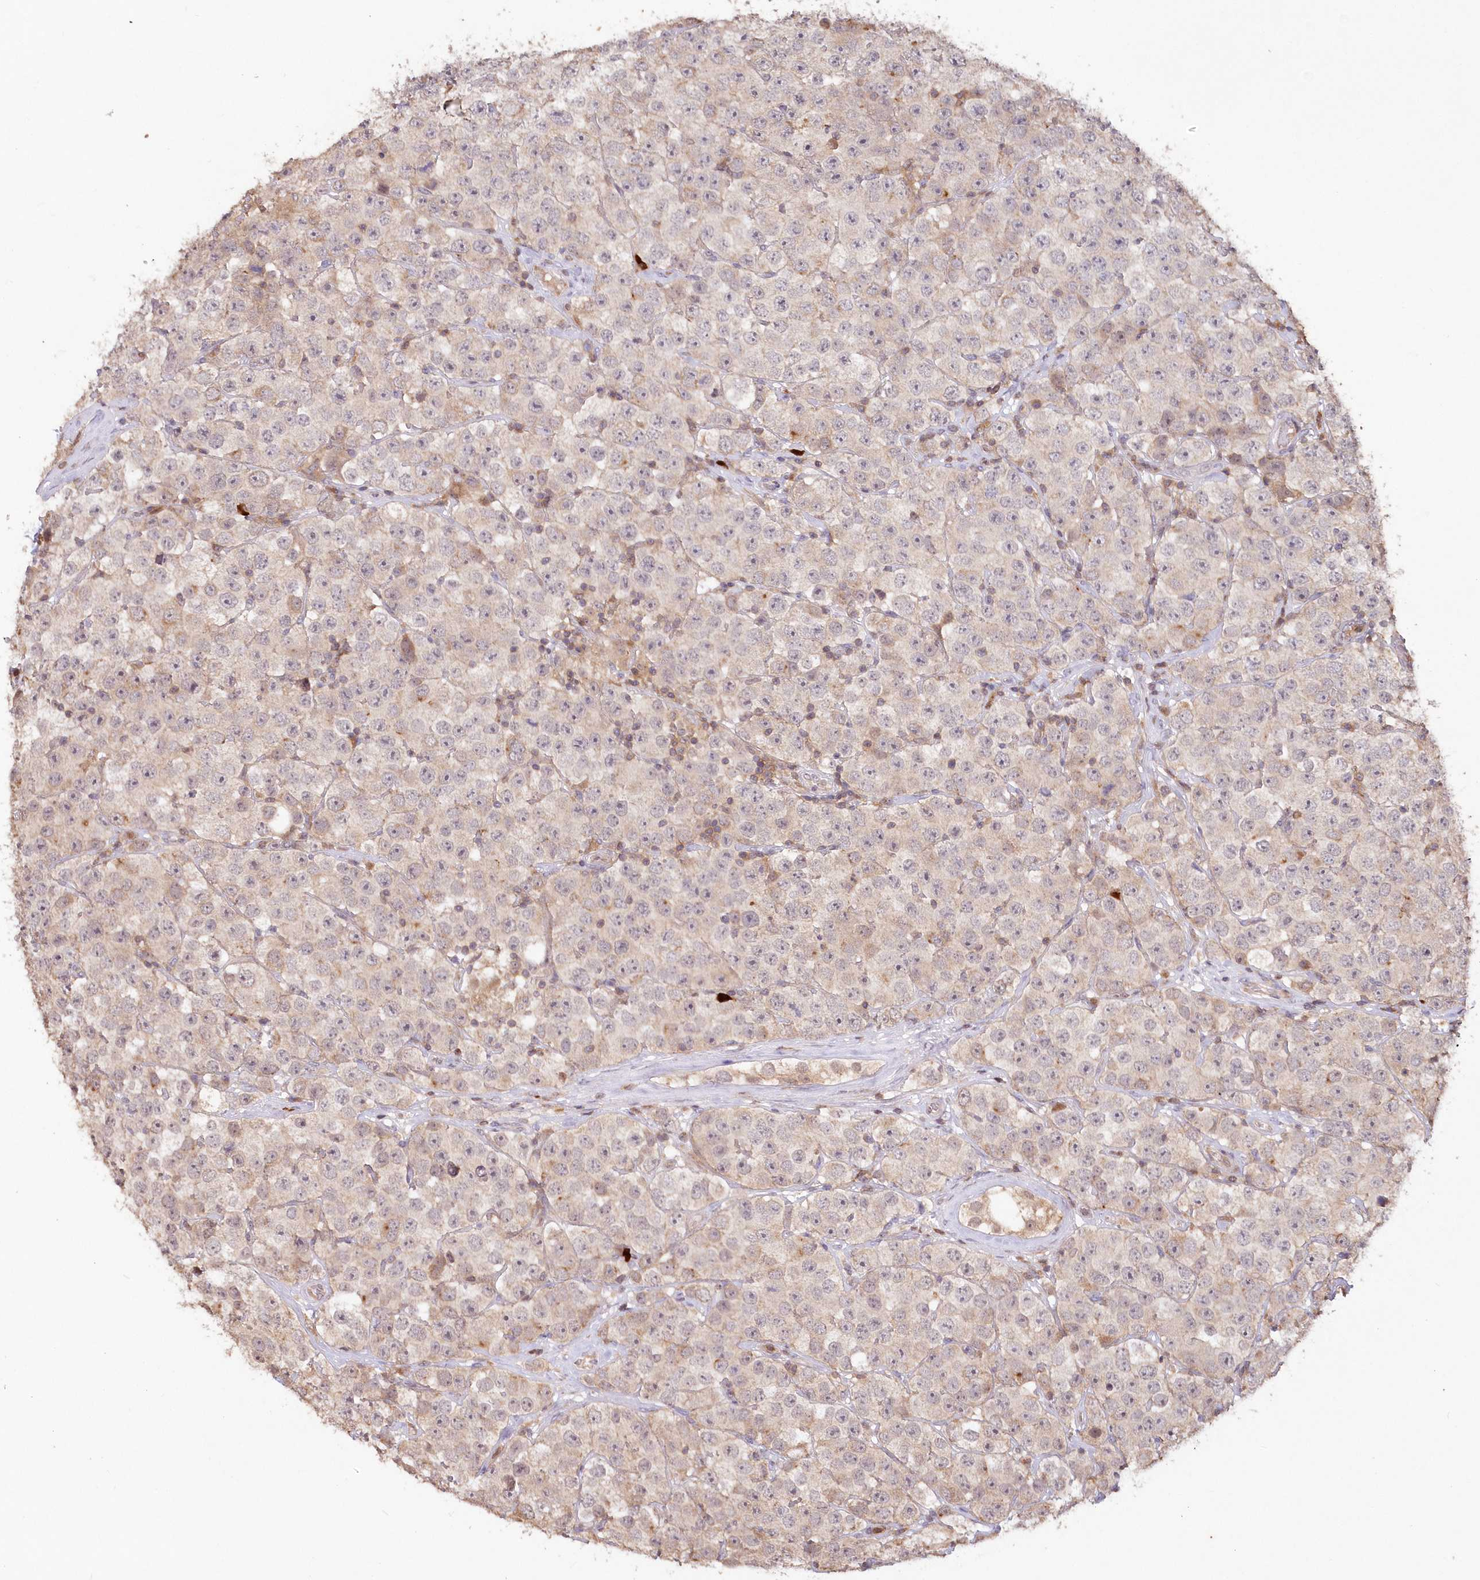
{"staining": {"intensity": "negative", "quantity": "none", "location": "none"}, "tissue": "testis cancer", "cell_type": "Tumor cells", "image_type": "cancer", "snomed": [{"axis": "morphology", "description": "Seminoma, NOS"}, {"axis": "topography", "description": "Testis"}], "caption": "Testis cancer (seminoma) was stained to show a protein in brown. There is no significant staining in tumor cells.", "gene": "SNED1", "patient": {"sex": "male", "age": 28}}